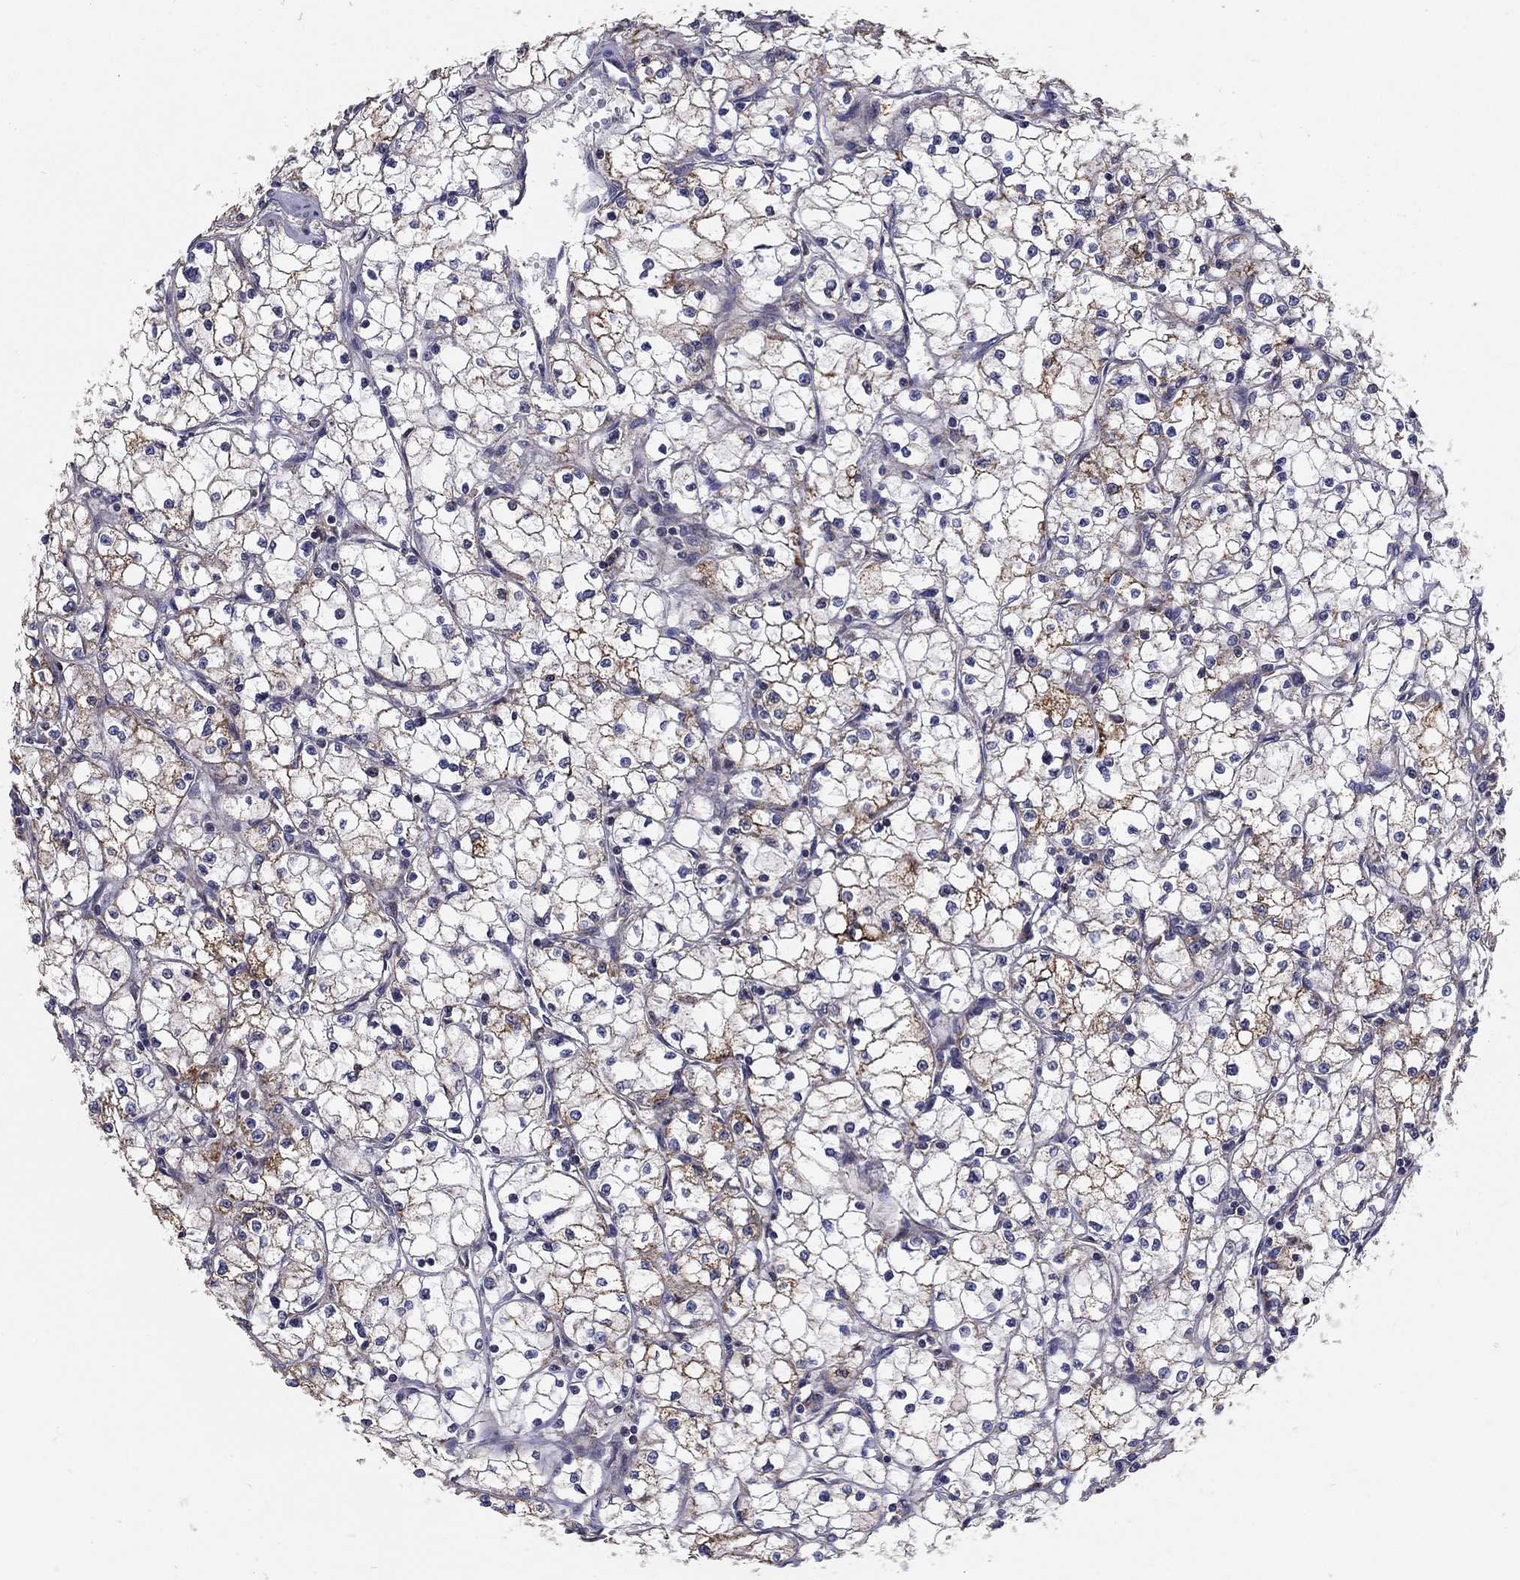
{"staining": {"intensity": "moderate", "quantity": "<25%", "location": "cytoplasmic/membranous"}, "tissue": "renal cancer", "cell_type": "Tumor cells", "image_type": "cancer", "snomed": [{"axis": "morphology", "description": "Adenocarcinoma, NOS"}, {"axis": "topography", "description": "Kidney"}], "caption": "A low amount of moderate cytoplasmic/membranous expression is identified in about <25% of tumor cells in renal adenocarcinoma tissue. (Brightfield microscopy of DAB IHC at high magnification).", "gene": "ALDH4A1", "patient": {"sex": "male", "age": 67}}